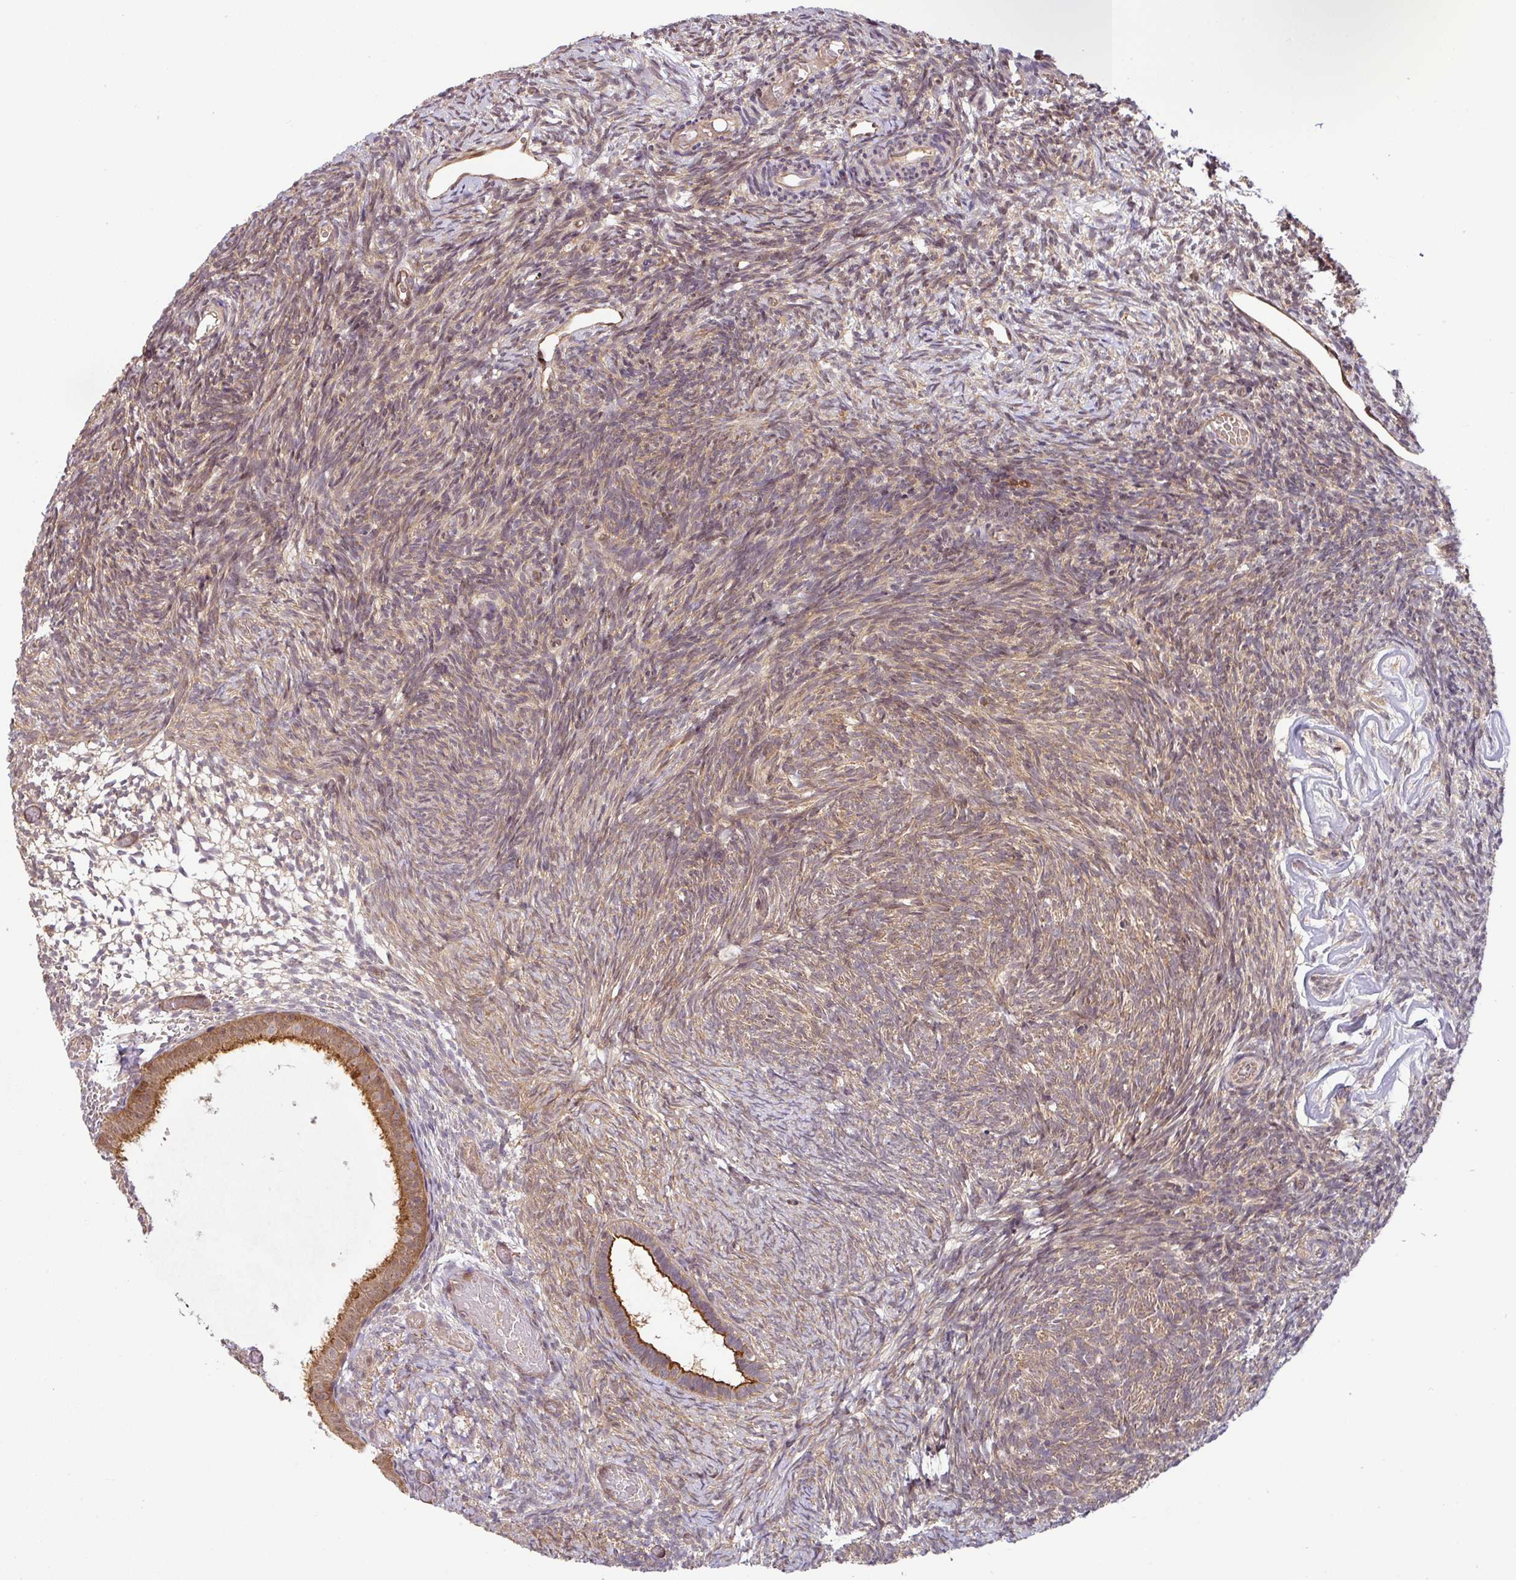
{"staining": {"intensity": "moderate", "quantity": ">75%", "location": "cytoplasmic/membranous"}, "tissue": "ovary", "cell_type": "Follicle cells", "image_type": "normal", "snomed": [{"axis": "morphology", "description": "Normal tissue, NOS"}, {"axis": "topography", "description": "Ovary"}], "caption": "Normal ovary exhibits moderate cytoplasmic/membranous expression in approximately >75% of follicle cells (Stains: DAB in brown, nuclei in blue, Microscopy: brightfield microscopy at high magnification)..", "gene": "SHB", "patient": {"sex": "female", "age": 39}}